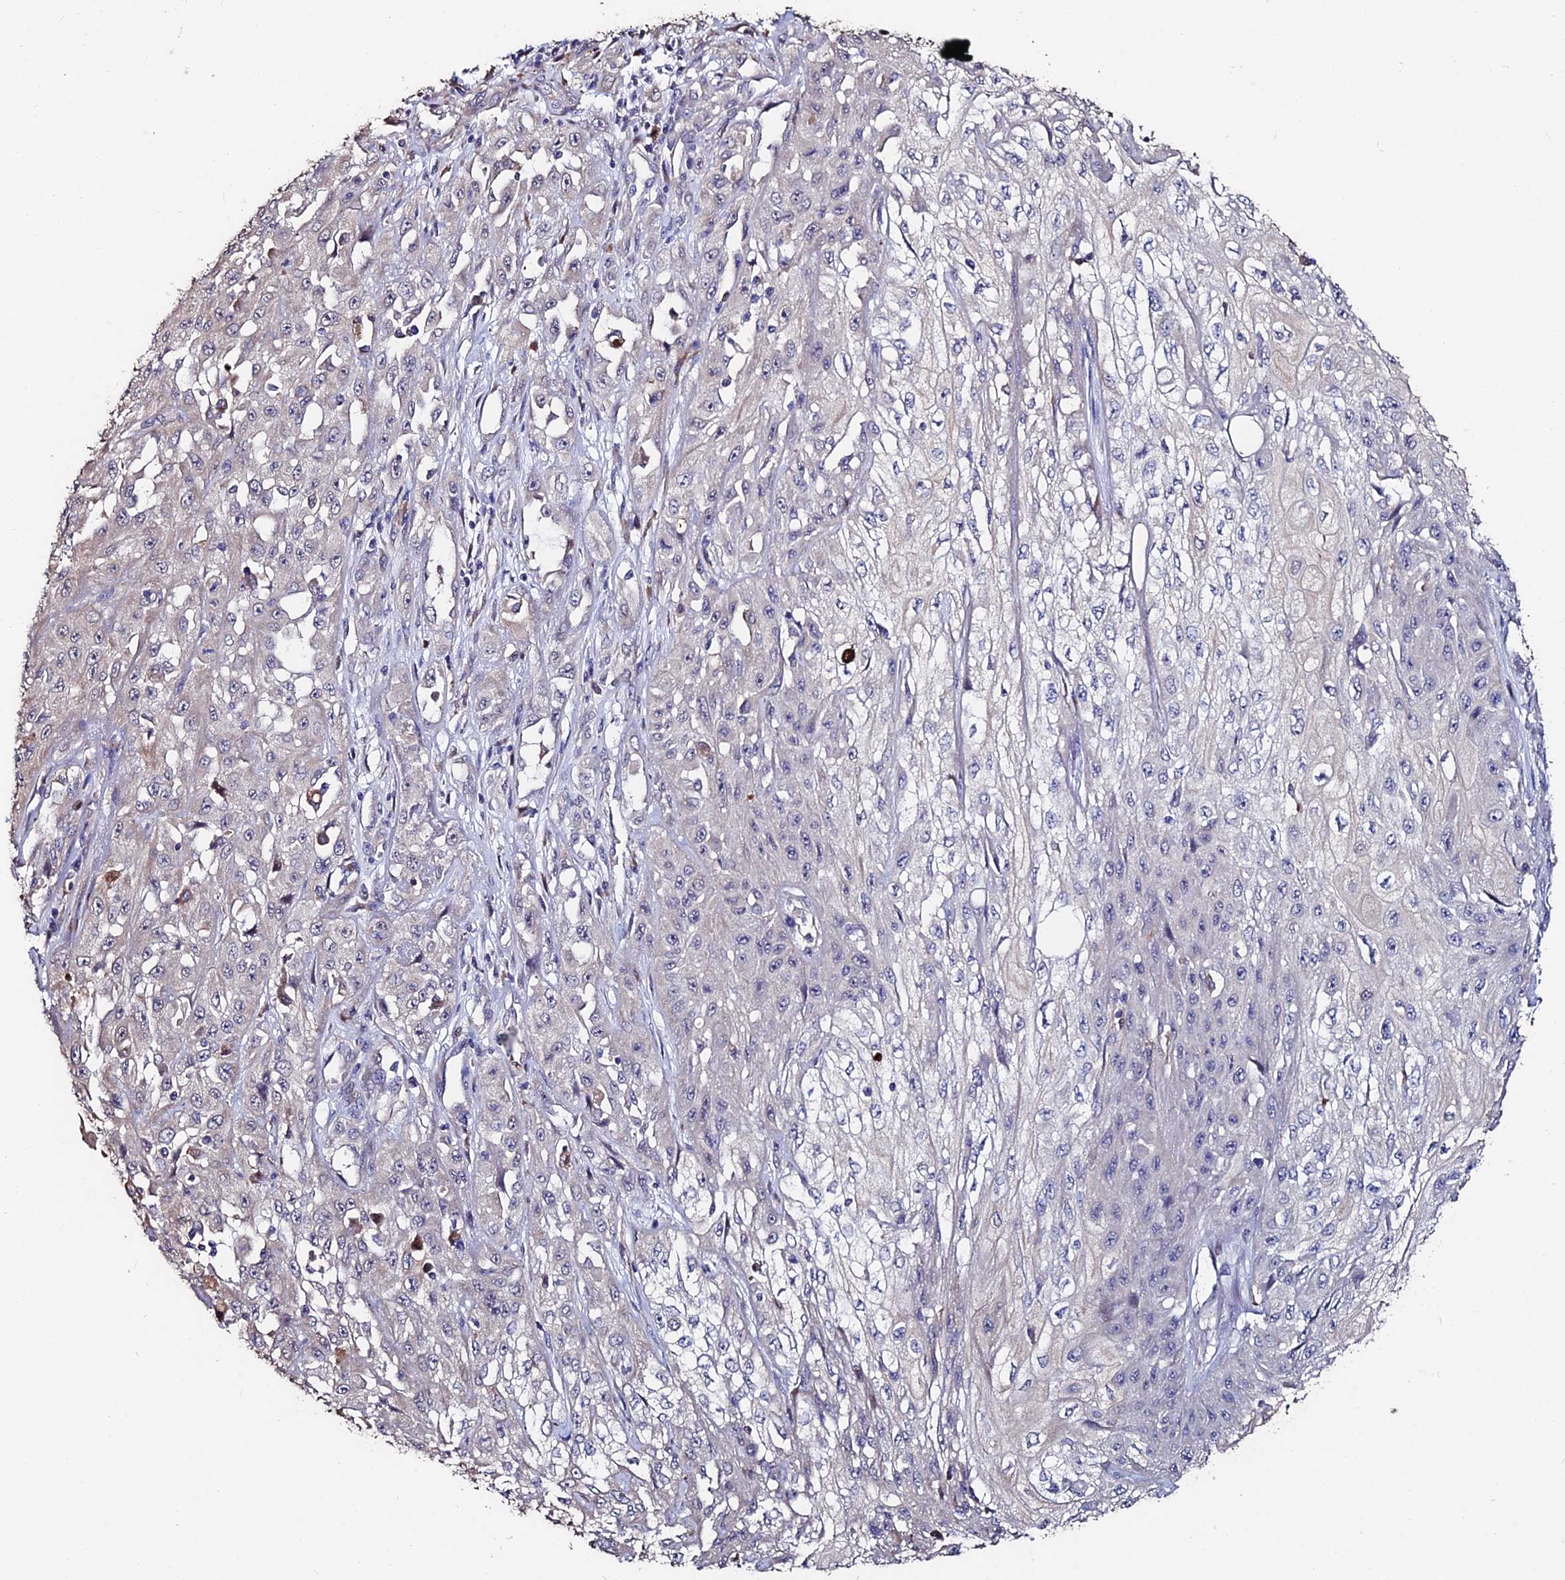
{"staining": {"intensity": "negative", "quantity": "none", "location": "none"}, "tissue": "skin cancer", "cell_type": "Tumor cells", "image_type": "cancer", "snomed": [{"axis": "morphology", "description": "Squamous cell carcinoma, NOS"}, {"axis": "morphology", "description": "Squamous cell carcinoma, metastatic, NOS"}, {"axis": "topography", "description": "Skin"}, {"axis": "topography", "description": "Lymph node"}], "caption": "Tumor cells show no significant expression in skin metastatic squamous cell carcinoma.", "gene": "ACTR5", "patient": {"sex": "male", "age": 75}}